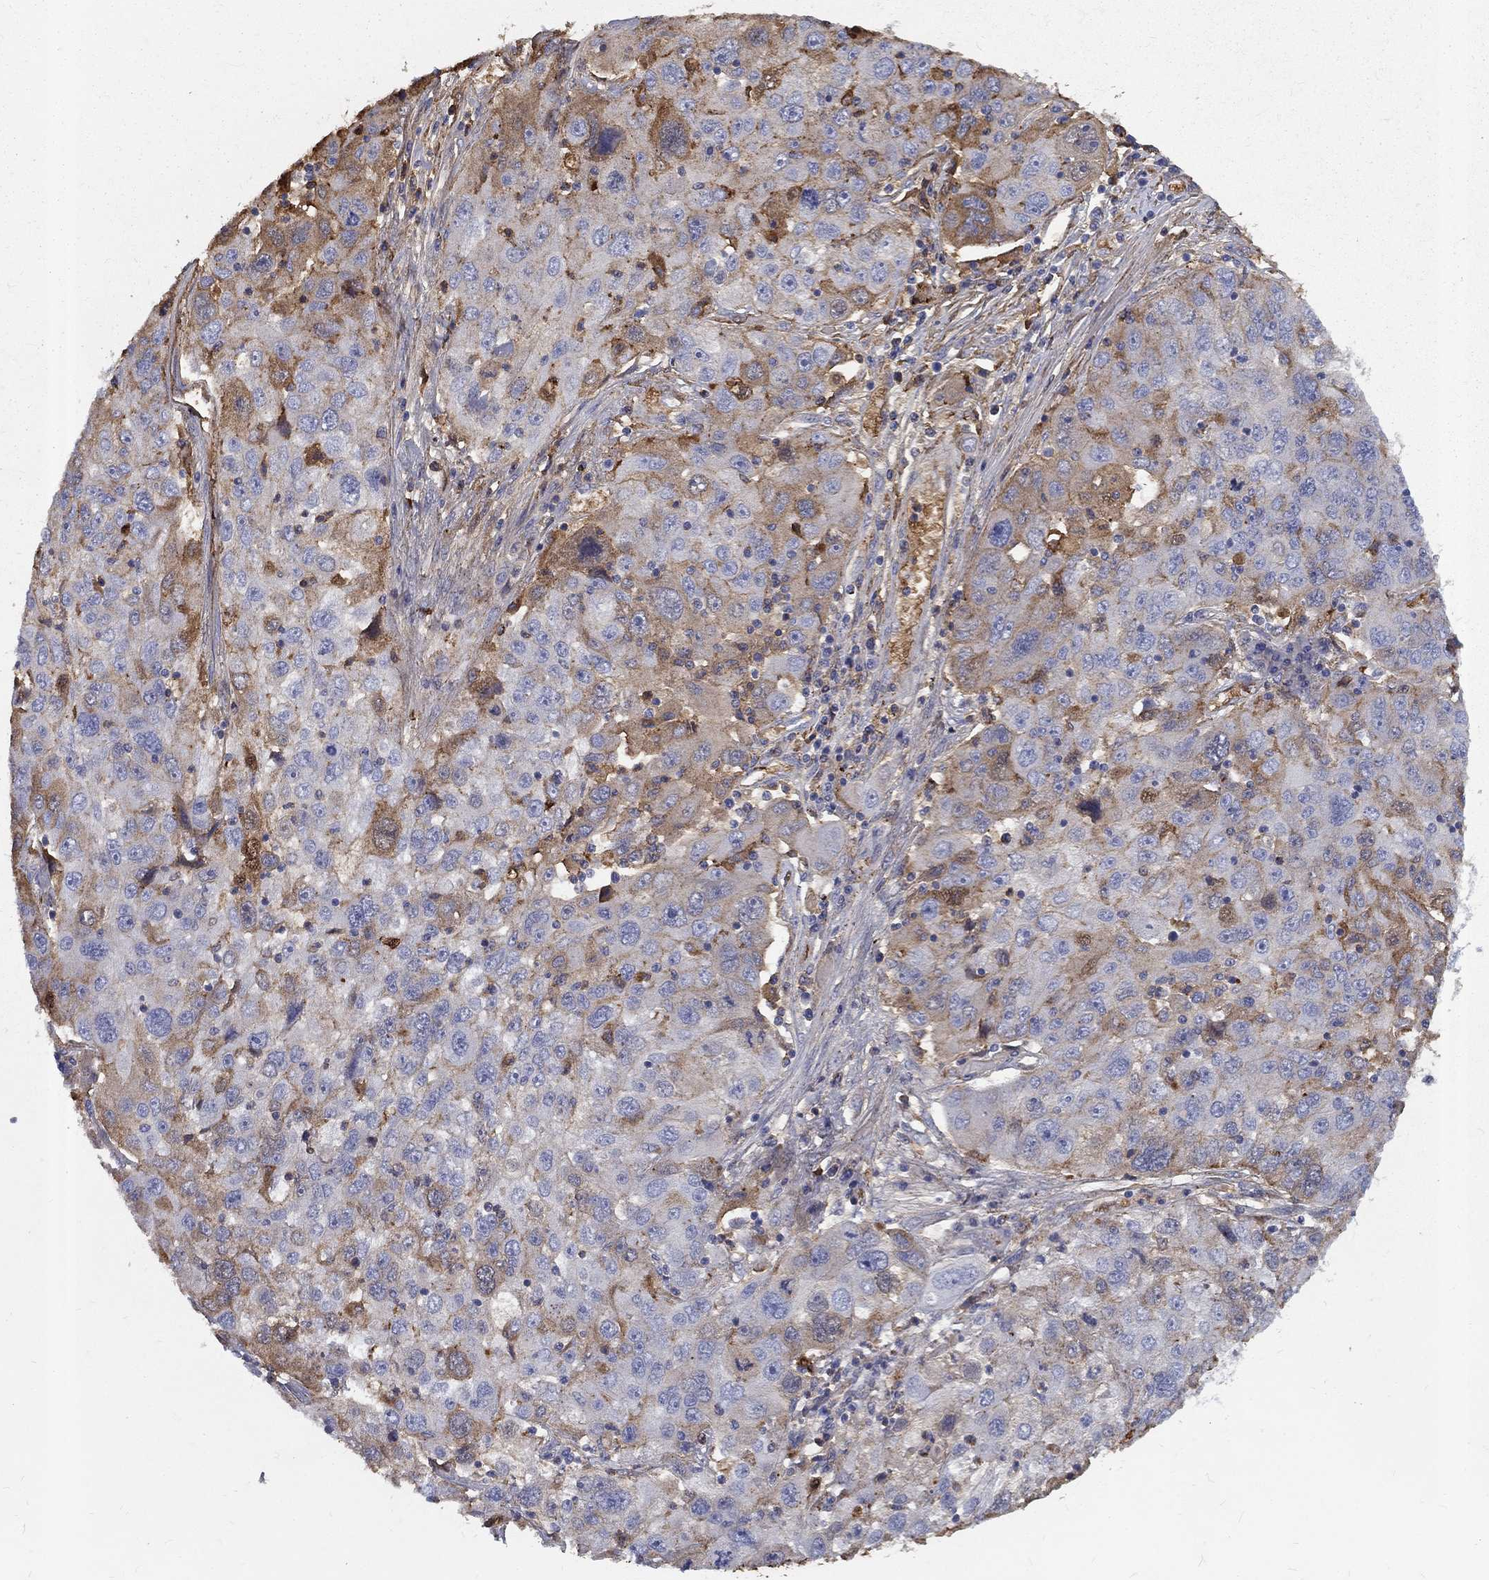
{"staining": {"intensity": "moderate", "quantity": "25%-75%", "location": "cytoplasmic/membranous"}, "tissue": "stomach cancer", "cell_type": "Tumor cells", "image_type": "cancer", "snomed": [{"axis": "morphology", "description": "Adenocarcinoma, NOS"}, {"axis": "topography", "description": "Stomach"}], "caption": "This is a micrograph of immunohistochemistry staining of stomach adenocarcinoma, which shows moderate expression in the cytoplasmic/membranous of tumor cells.", "gene": "EPDR1", "patient": {"sex": "male", "age": 56}}